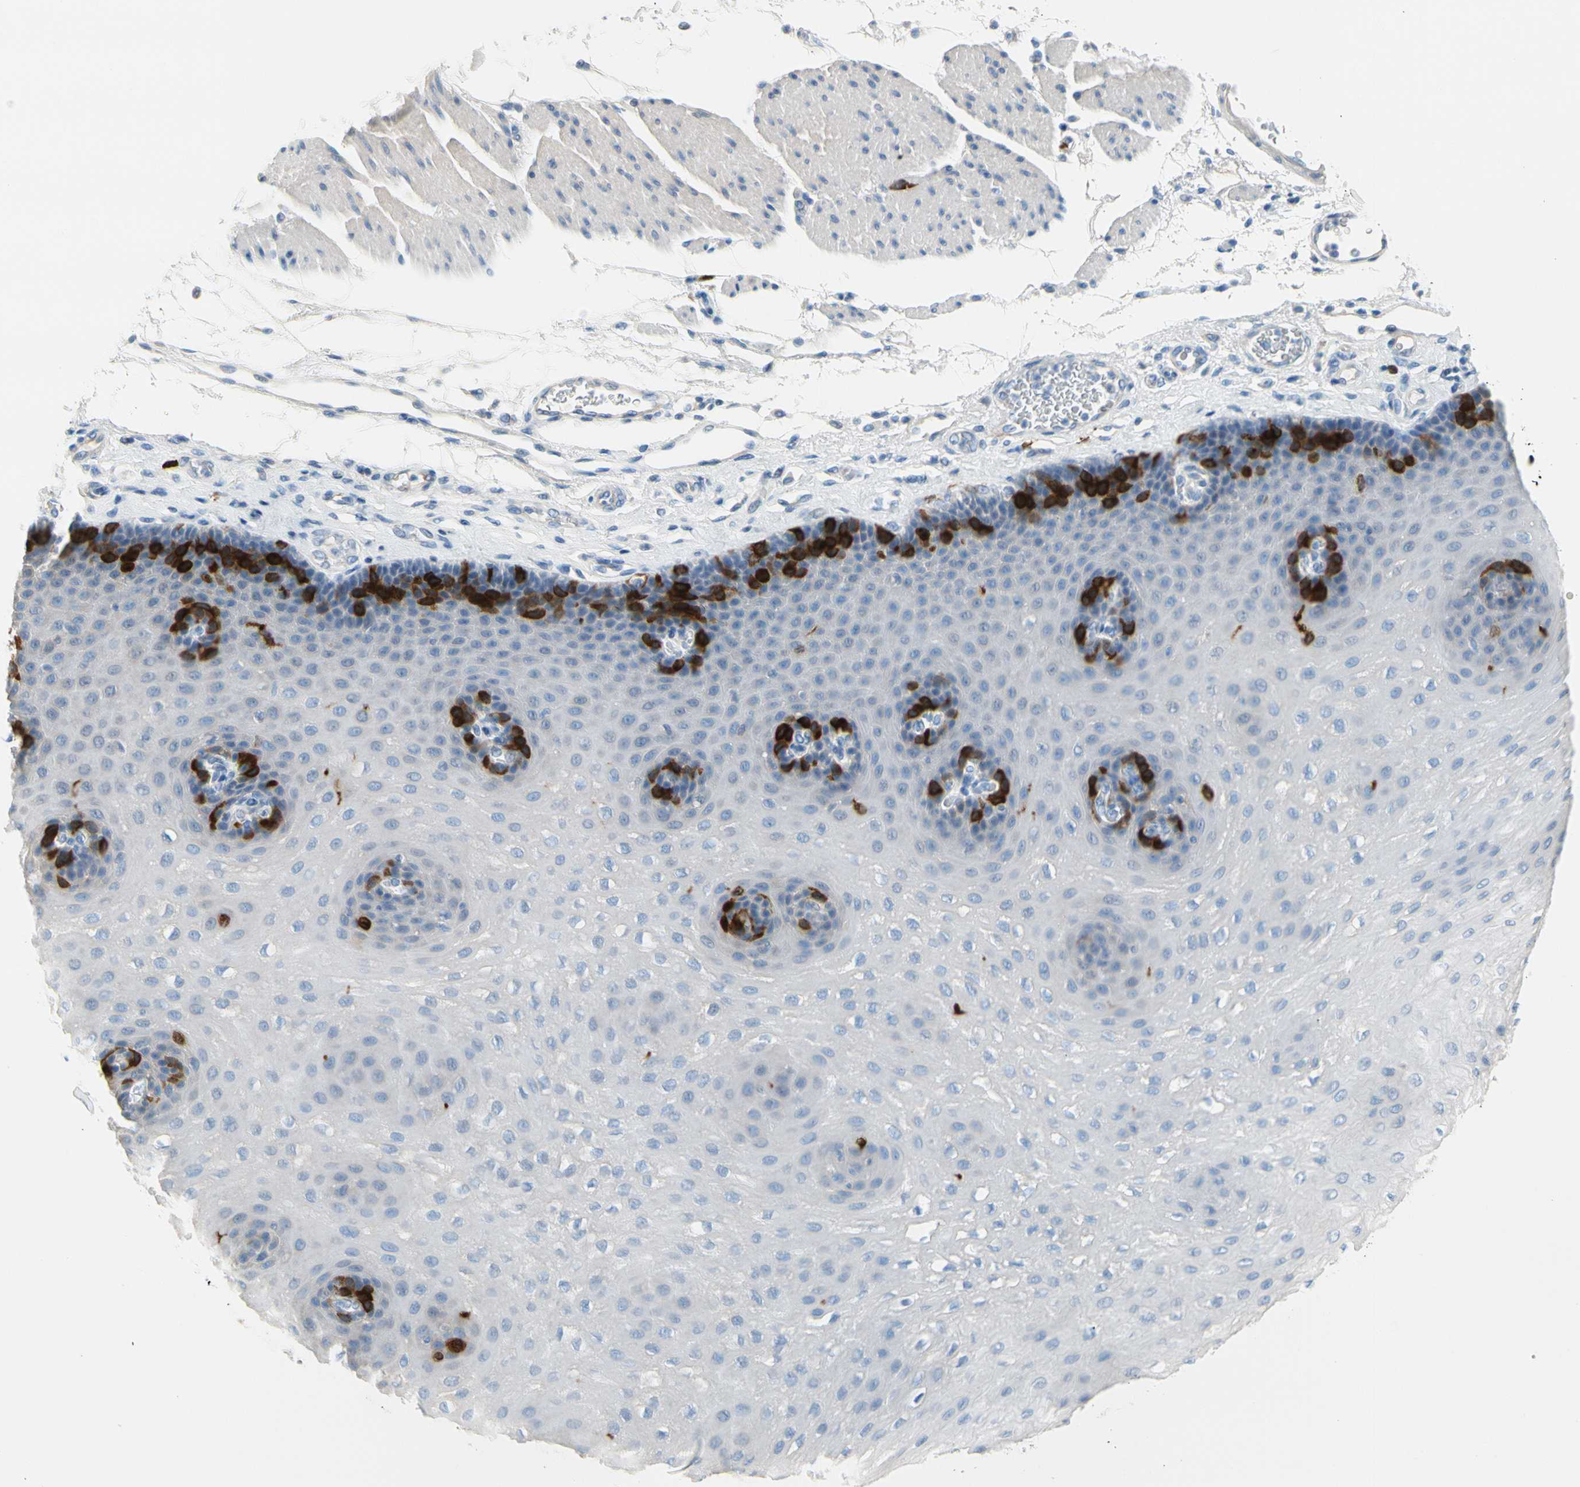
{"staining": {"intensity": "strong", "quantity": "<25%", "location": "cytoplasmic/membranous"}, "tissue": "esophagus", "cell_type": "Squamous epithelial cells", "image_type": "normal", "snomed": [{"axis": "morphology", "description": "Normal tissue, NOS"}, {"axis": "topography", "description": "Esophagus"}], "caption": "Immunohistochemistry staining of normal esophagus, which reveals medium levels of strong cytoplasmic/membranous staining in approximately <25% of squamous epithelial cells indicating strong cytoplasmic/membranous protein staining. The staining was performed using DAB (3,3'-diaminobenzidine) (brown) for protein detection and nuclei were counterstained in hematoxylin (blue).", "gene": "TACC3", "patient": {"sex": "female", "age": 72}}